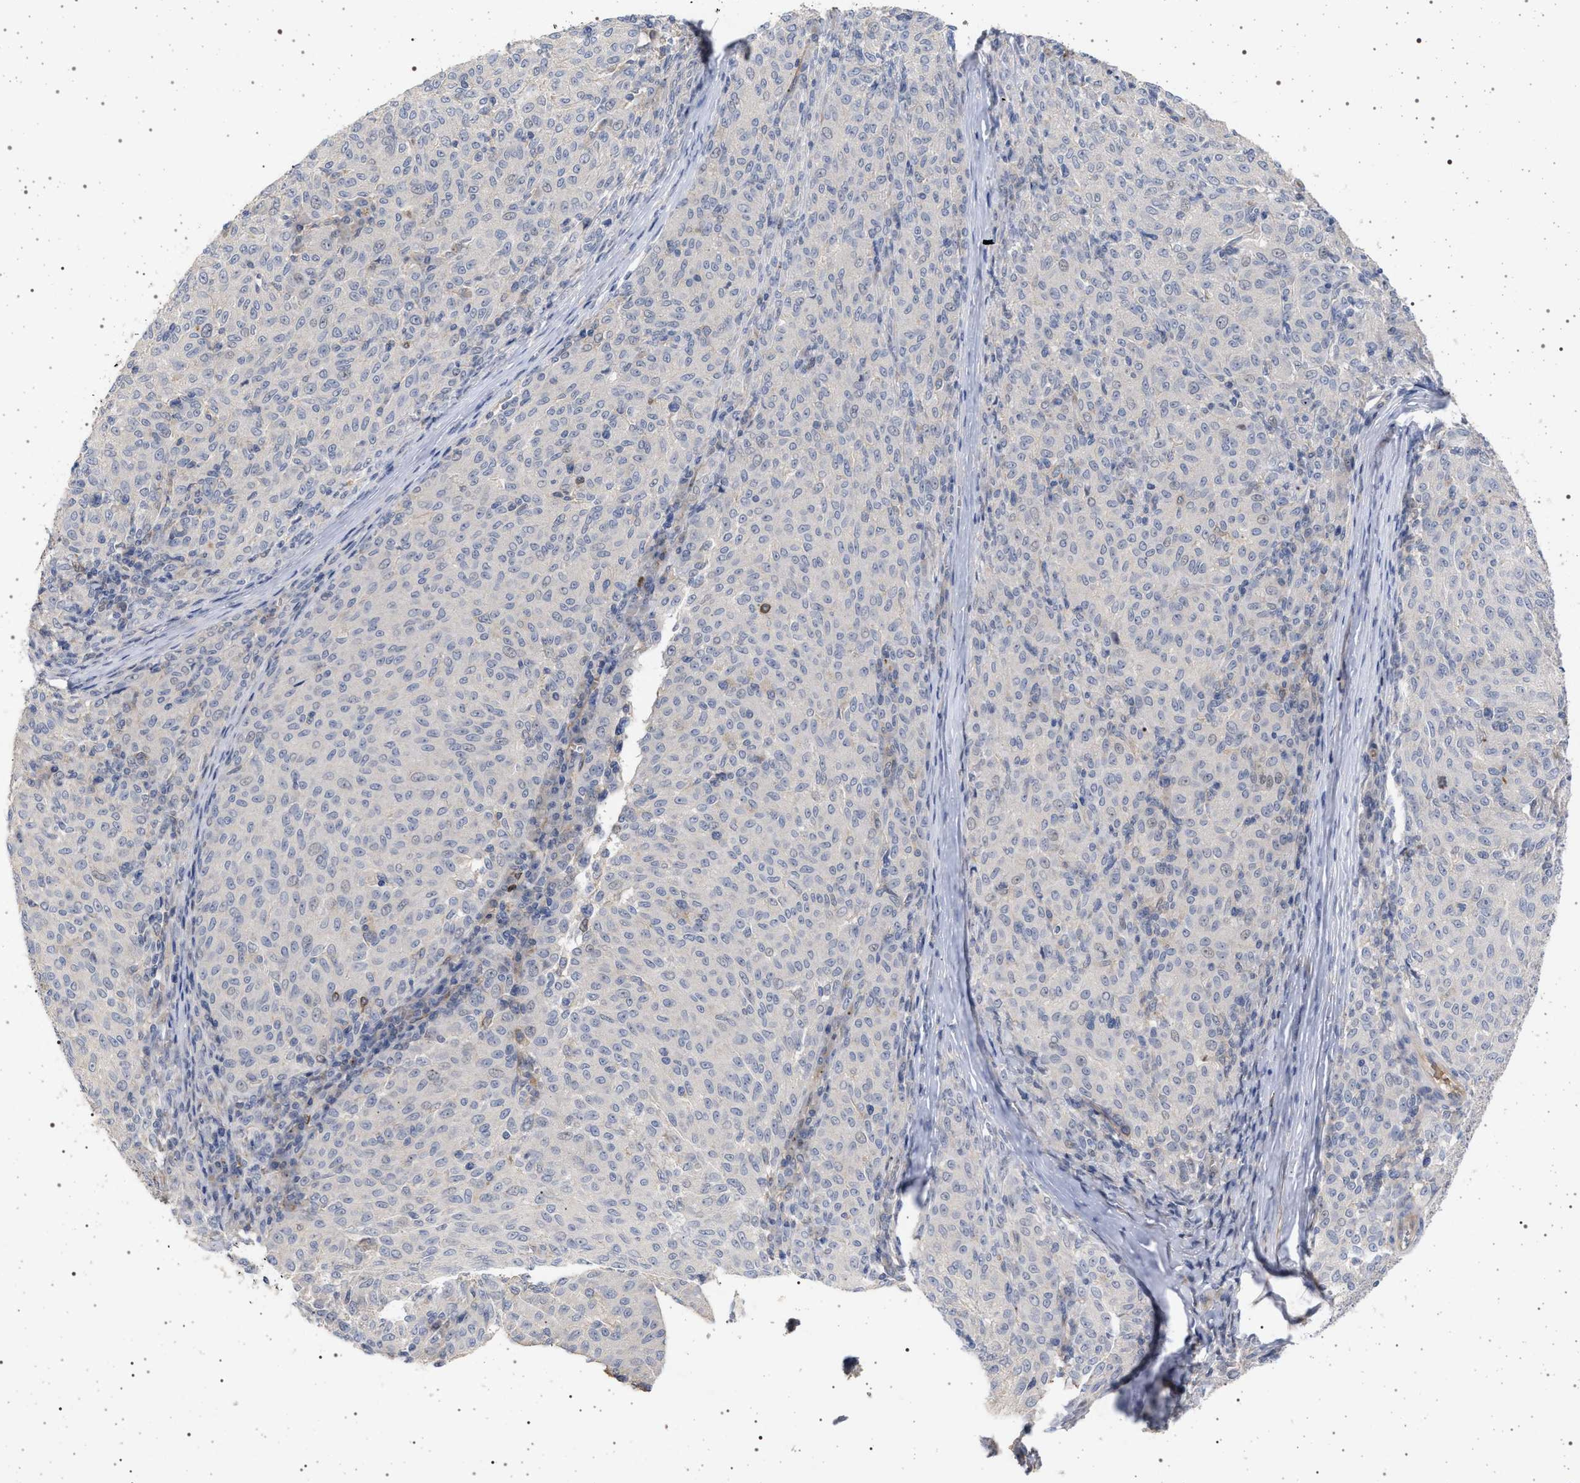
{"staining": {"intensity": "negative", "quantity": "none", "location": "none"}, "tissue": "melanoma", "cell_type": "Tumor cells", "image_type": "cancer", "snomed": [{"axis": "morphology", "description": "Malignant melanoma, NOS"}, {"axis": "topography", "description": "Skin"}], "caption": "Human malignant melanoma stained for a protein using immunohistochemistry (IHC) demonstrates no expression in tumor cells.", "gene": "RBM48", "patient": {"sex": "female", "age": 72}}